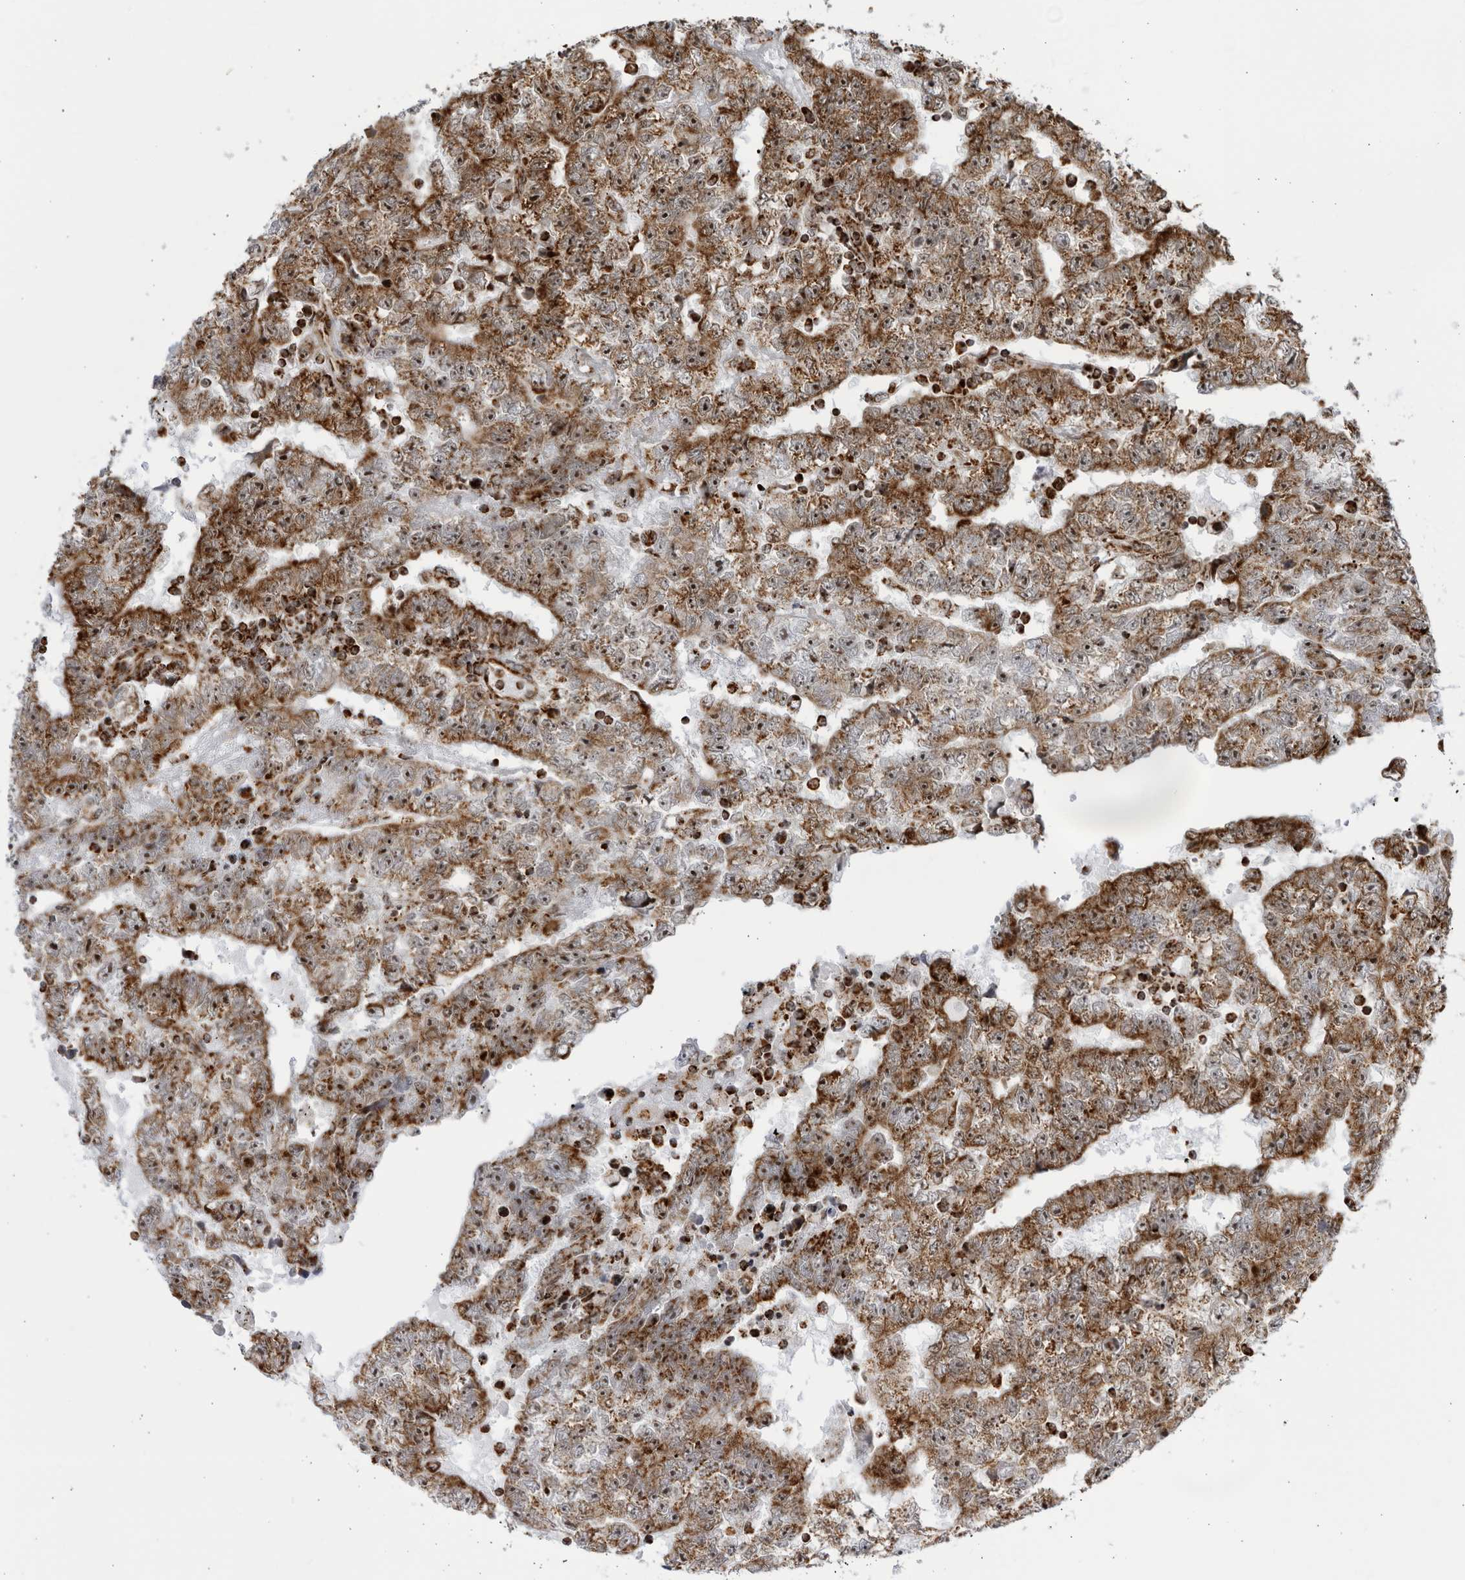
{"staining": {"intensity": "strong", "quantity": ">75%", "location": "cytoplasmic/membranous,nuclear"}, "tissue": "testis cancer", "cell_type": "Tumor cells", "image_type": "cancer", "snomed": [{"axis": "morphology", "description": "Carcinoma, Embryonal, NOS"}, {"axis": "topography", "description": "Testis"}], "caption": "Testis cancer was stained to show a protein in brown. There is high levels of strong cytoplasmic/membranous and nuclear expression in about >75% of tumor cells. The staining is performed using DAB brown chromogen to label protein expression. The nuclei are counter-stained blue using hematoxylin.", "gene": "RBM34", "patient": {"sex": "male", "age": 25}}